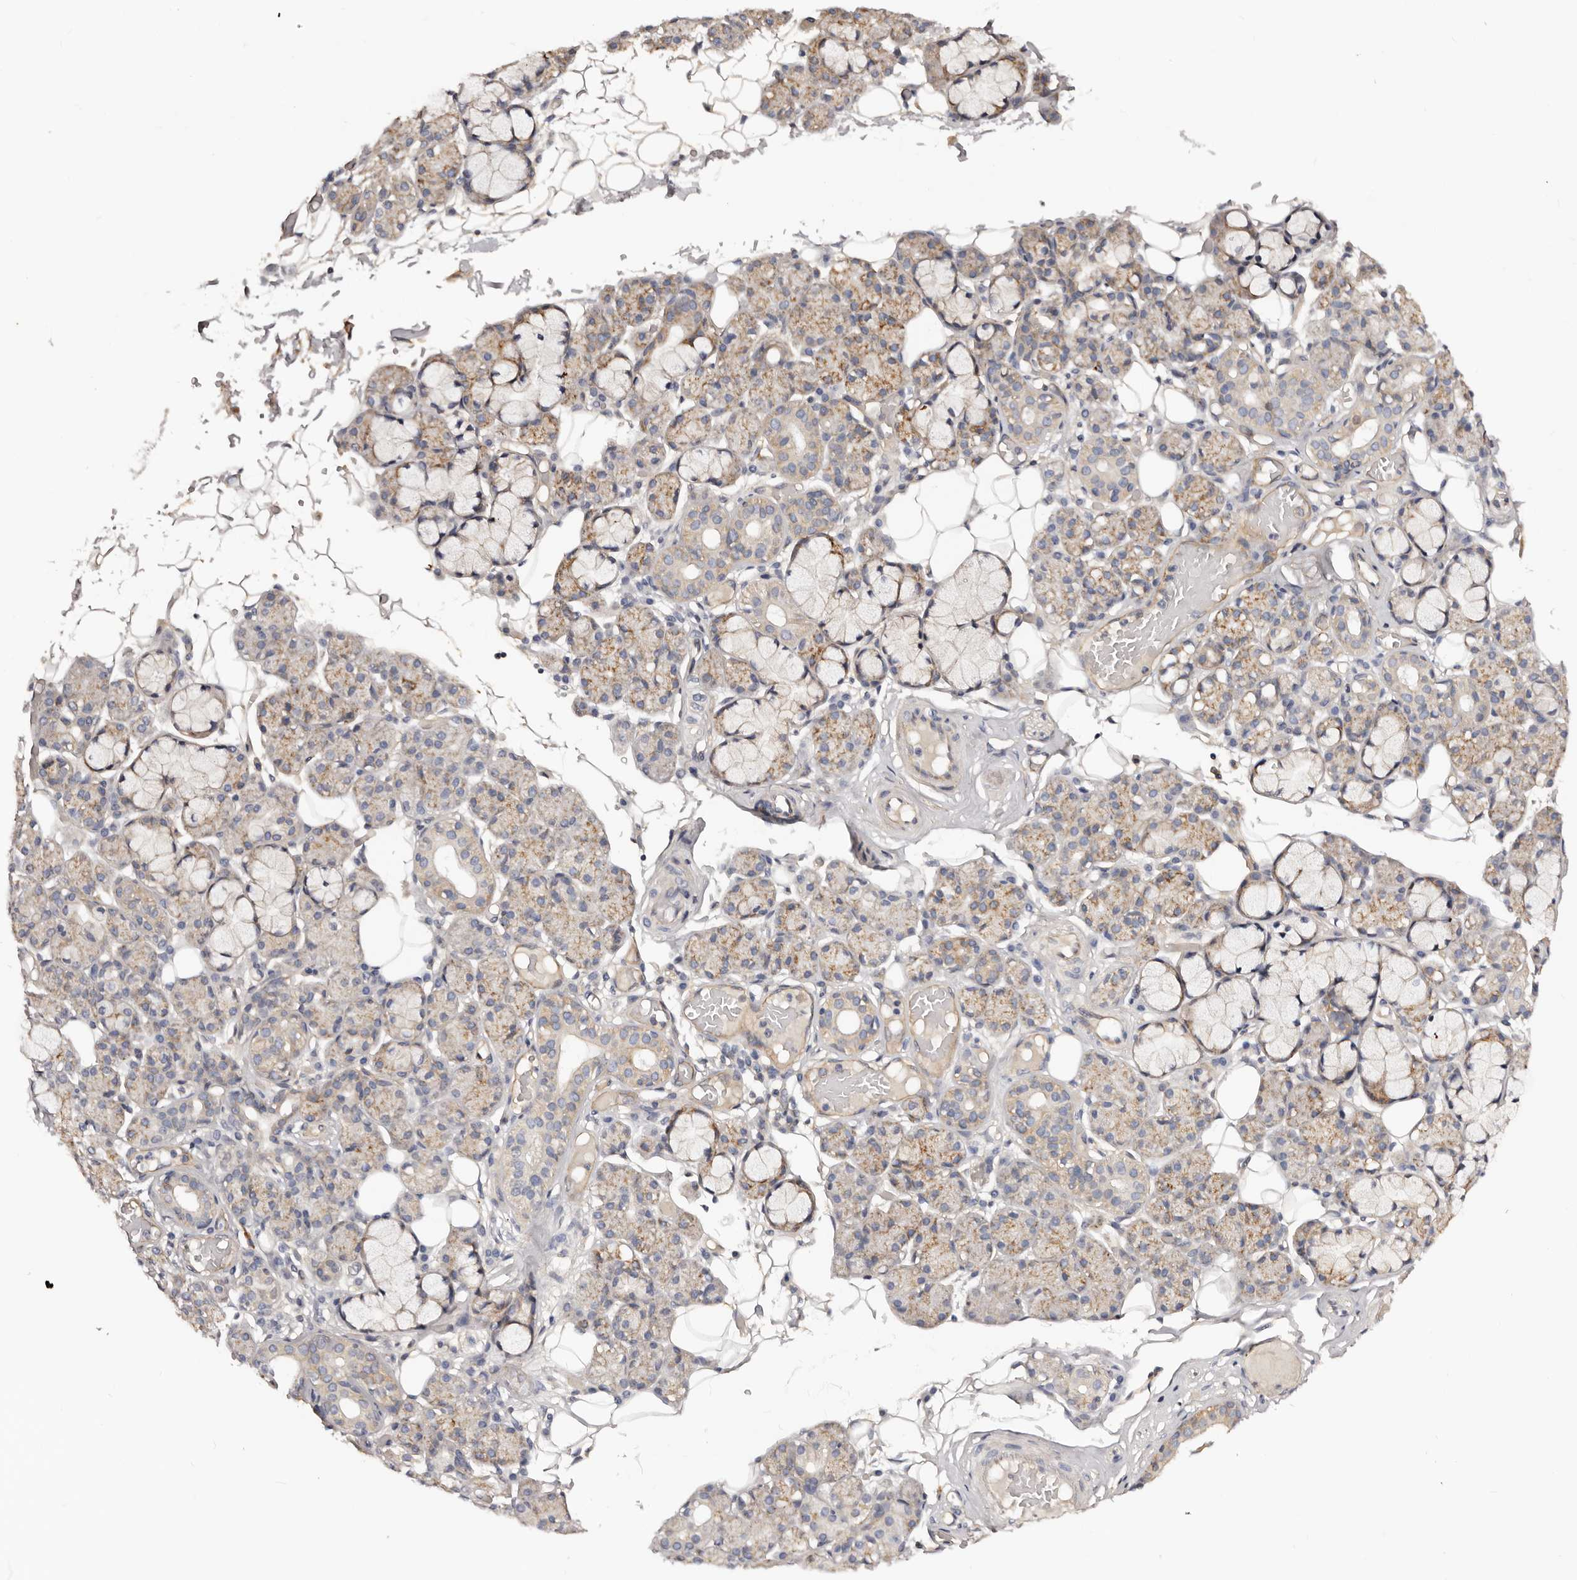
{"staining": {"intensity": "moderate", "quantity": "<25%", "location": "cytoplasmic/membranous"}, "tissue": "salivary gland", "cell_type": "Glandular cells", "image_type": "normal", "snomed": [{"axis": "morphology", "description": "Normal tissue, NOS"}, {"axis": "topography", "description": "Salivary gland"}], "caption": "Glandular cells exhibit low levels of moderate cytoplasmic/membranous staining in about <25% of cells in unremarkable salivary gland.", "gene": "DMRT2", "patient": {"sex": "male", "age": 63}}